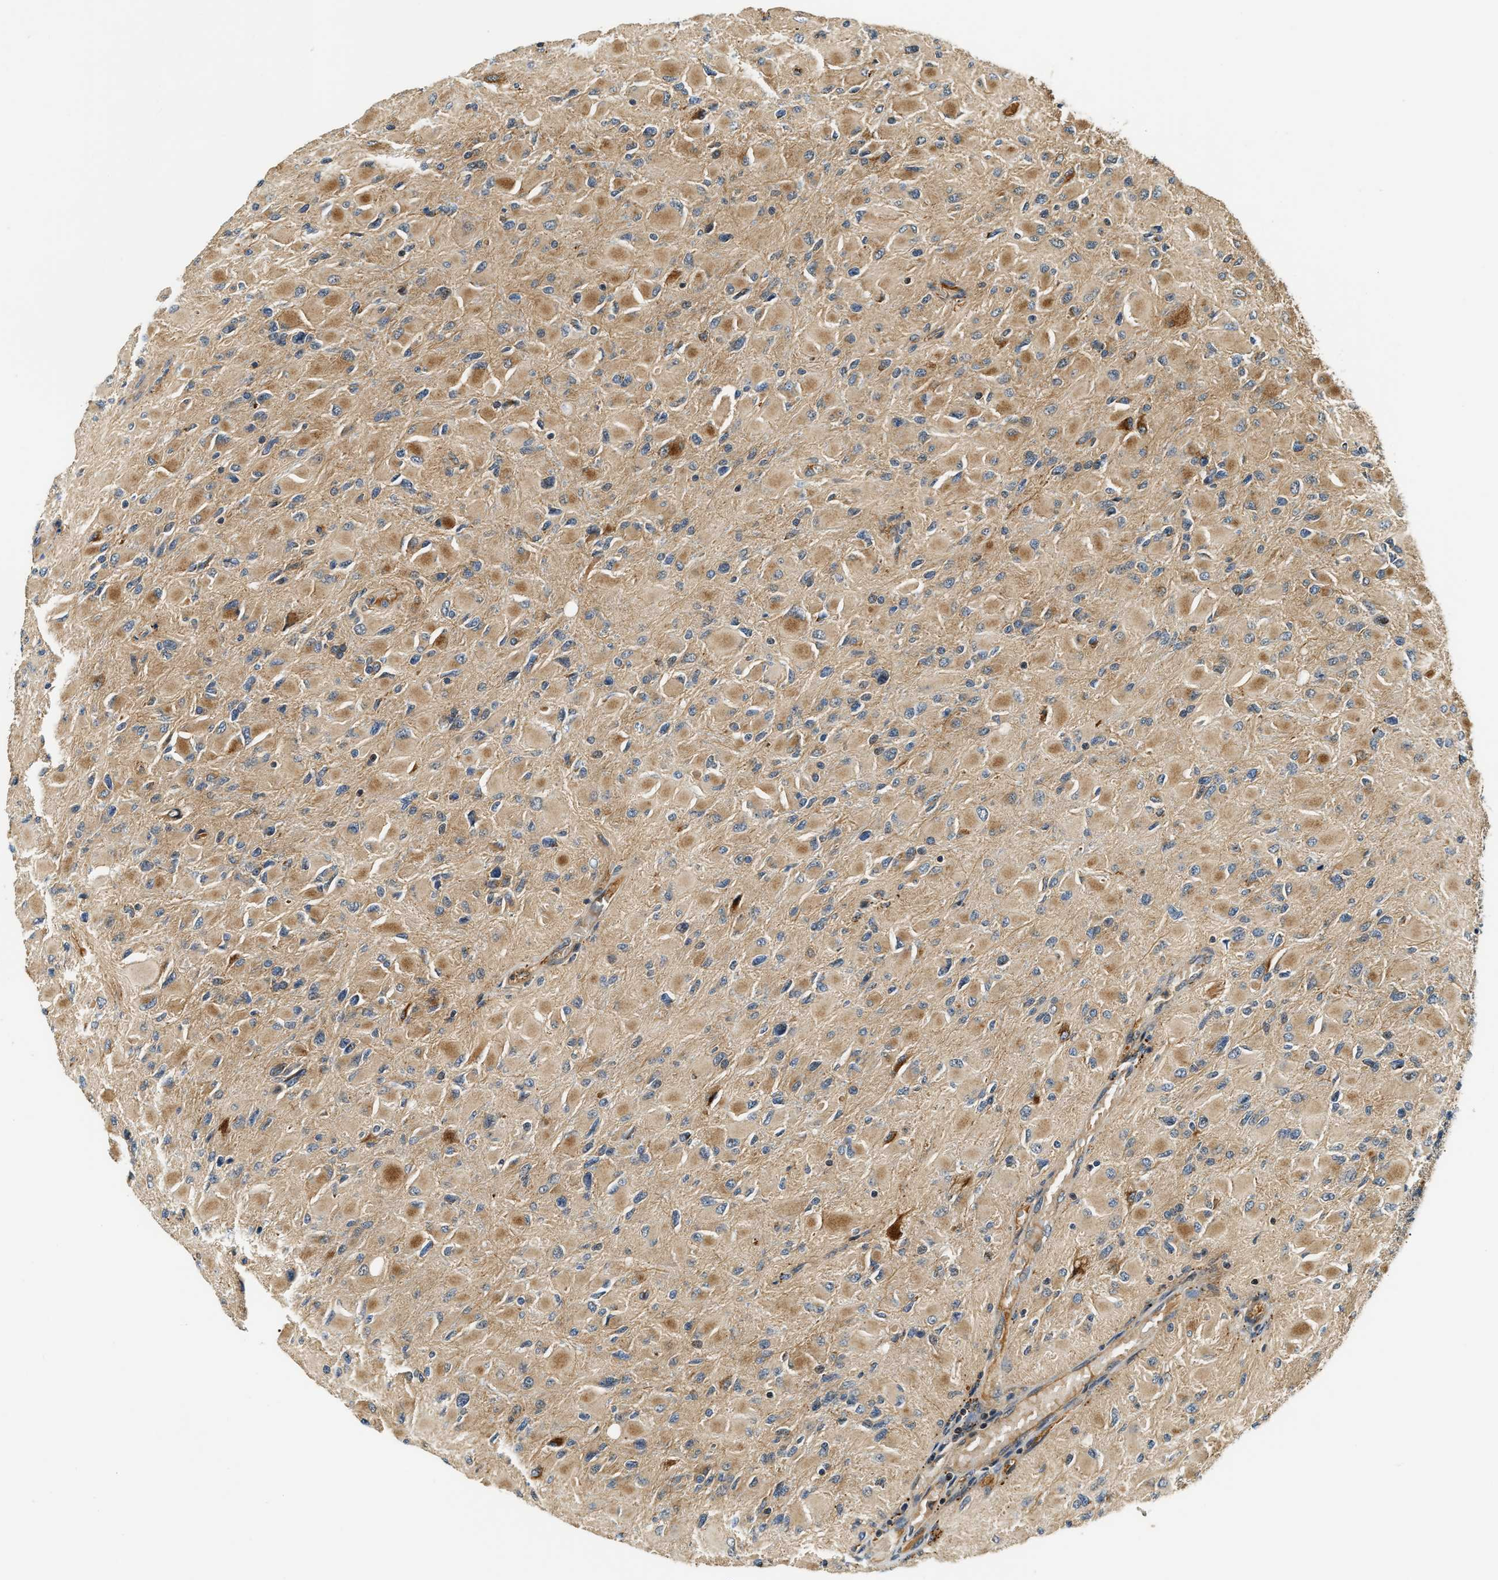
{"staining": {"intensity": "moderate", "quantity": ">75%", "location": "cytoplasmic/membranous"}, "tissue": "glioma", "cell_type": "Tumor cells", "image_type": "cancer", "snomed": [{"axis": "morphology", "description": "Glioma, malignant, High grade"}, {"axis": "topography", "description": "Cerebral cortex"}], "caption": "Protein positivity by immunohistochemistry displays moderate cytoplasmic/membranous positivity in approximately >75% of tumor cells in glioma. The staining is performed using DAB (3,3'-diaminobenzidine) brown chromogen to label protein expression. The nuclei are counter-stained blue using hematoxylin.", "gene": "EXTL2", "patient": {"sex": "female", "age": 36}}